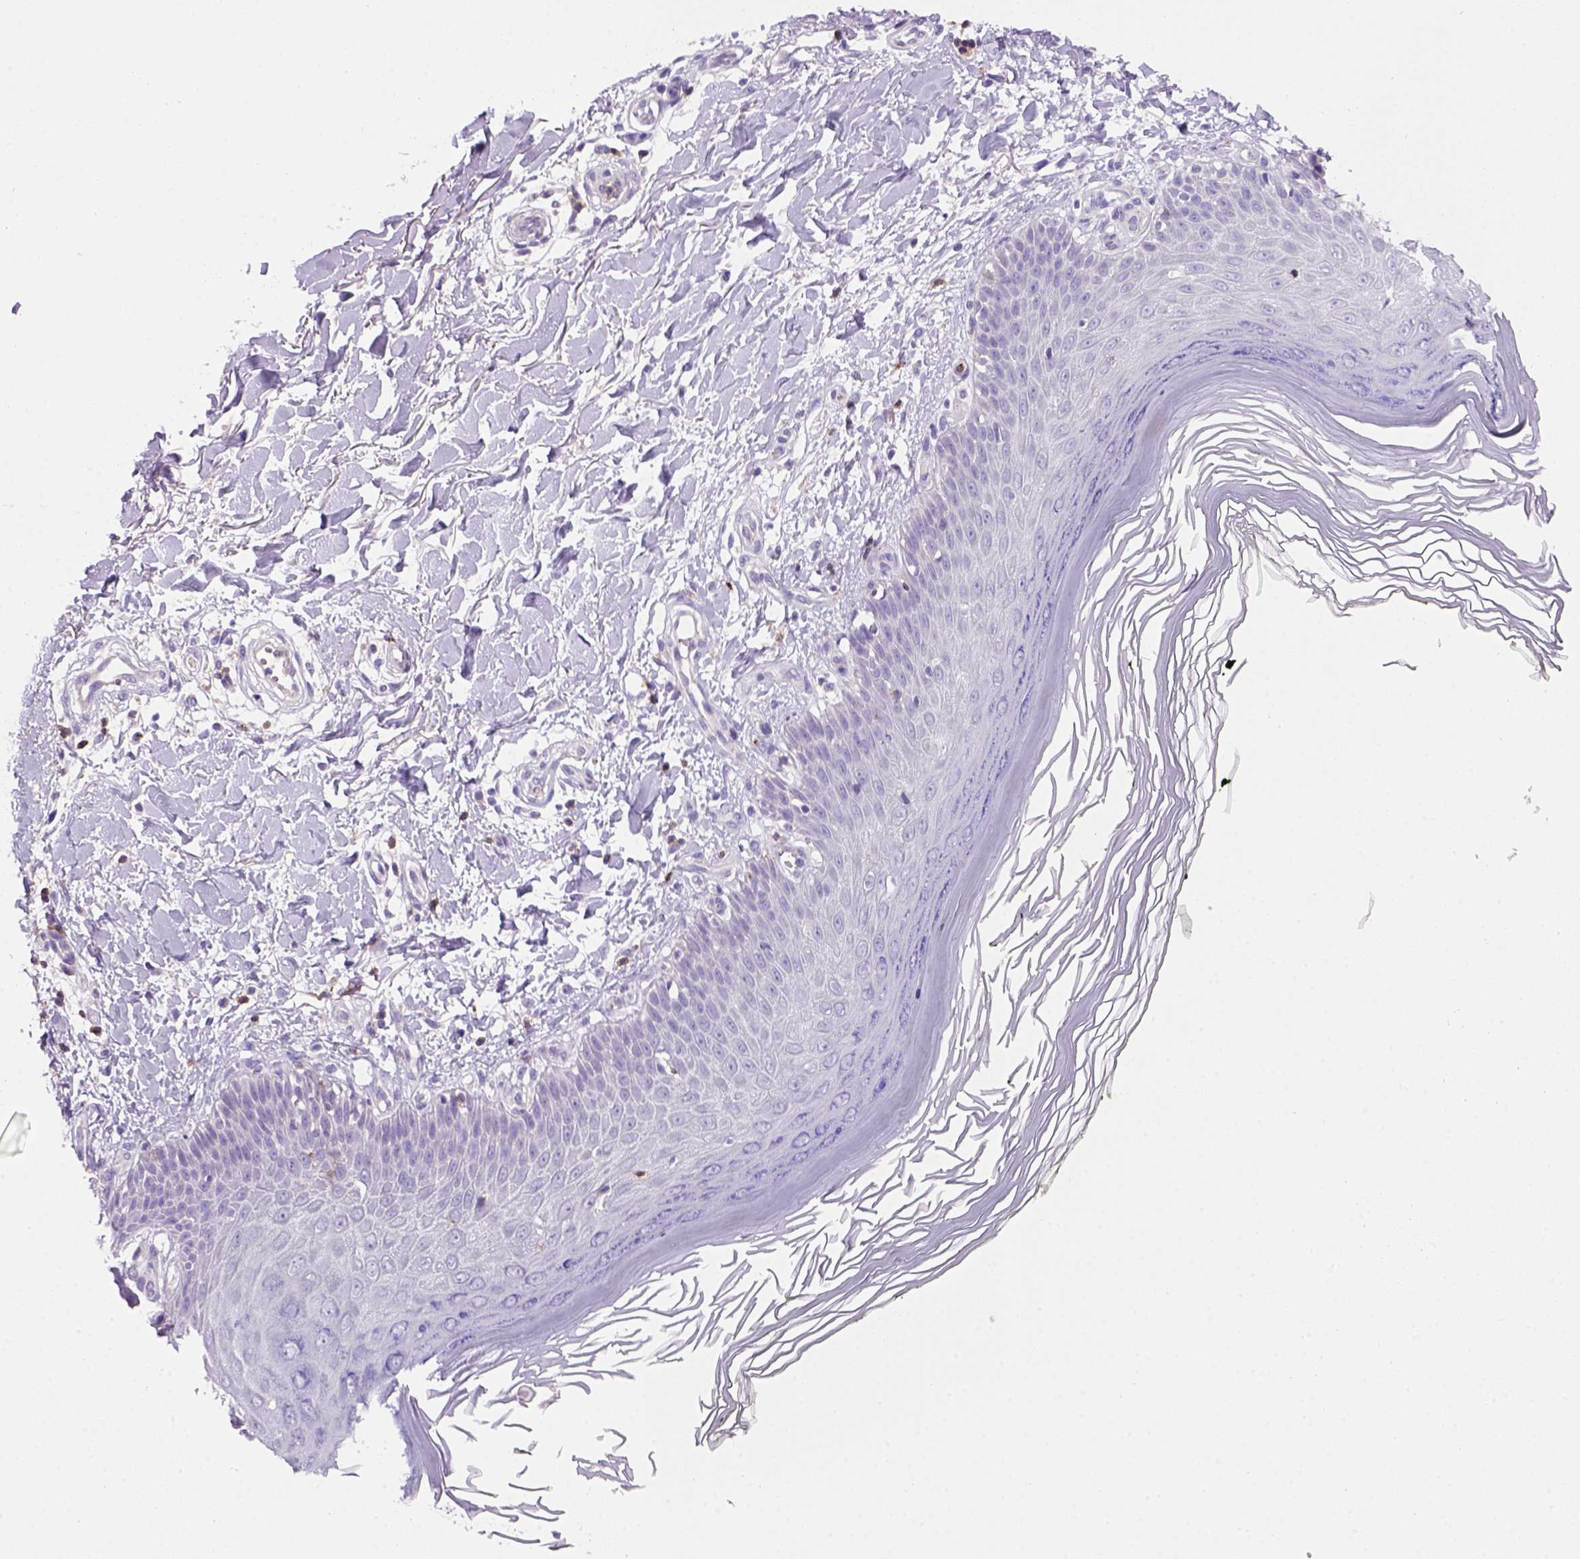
{"staining": {"intensity": "negative", "quantity": "none", "location": "none"}, "tissue": "skin", "cell_type": "Fibroblasts", "image_type": "normal", "snomed": [{"axis": "morphology", "description": "Normal tissue, NOS"}, {"axis": "topography", "description": "Skin"}], "caption": "A high-resolution histopathology image shows immunohistochemistry staining of unremarkable skin, which exhibits no significant staining in fibroblasts. (DAB immunohistochemistry, high magnification).", "gene": "CD3E", "patient": {"sex": "female", "age": 62}}